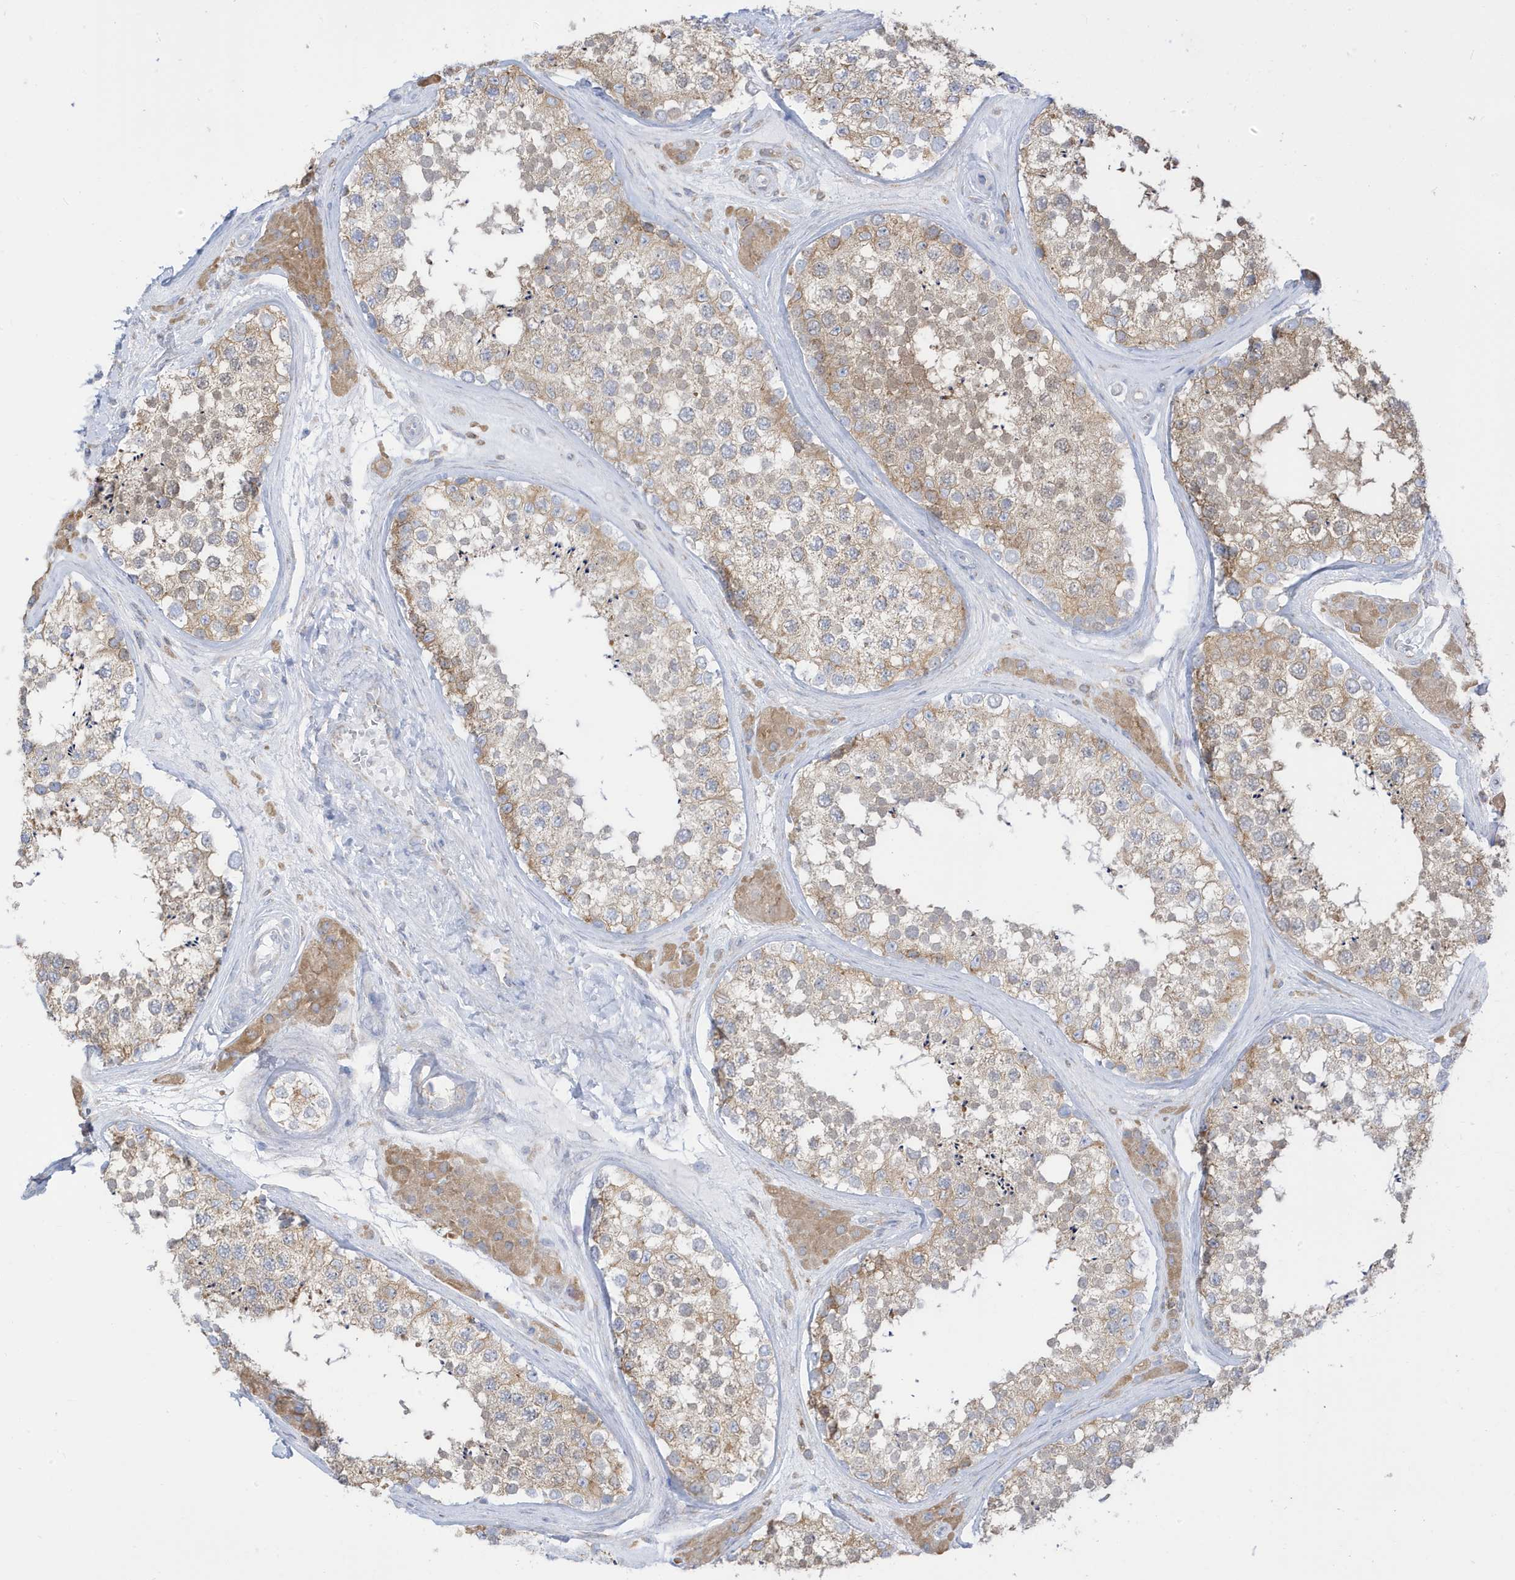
{"staining": {"intensity": "moderate", "quantity": ">75%", "location": "cytoplasmic/membranous"}, "tissue": "testis", "cell_type": "Cells in seminiferous ducts", "image_type": "normal", "snomed": [{"axis": "morphology", "description": "Normal tissue, NOS"}, {"axis": "topography", "description": "Testis"}], "caption": "Protein analysis of normal testis exhibits moderate cytoplasmic/membranous staining in about >75% of cells in seminiferous ducts. Nuclei are stained in blue.", "gene": "PDIA6", "patient": {"sex": "male", "age": 46}}